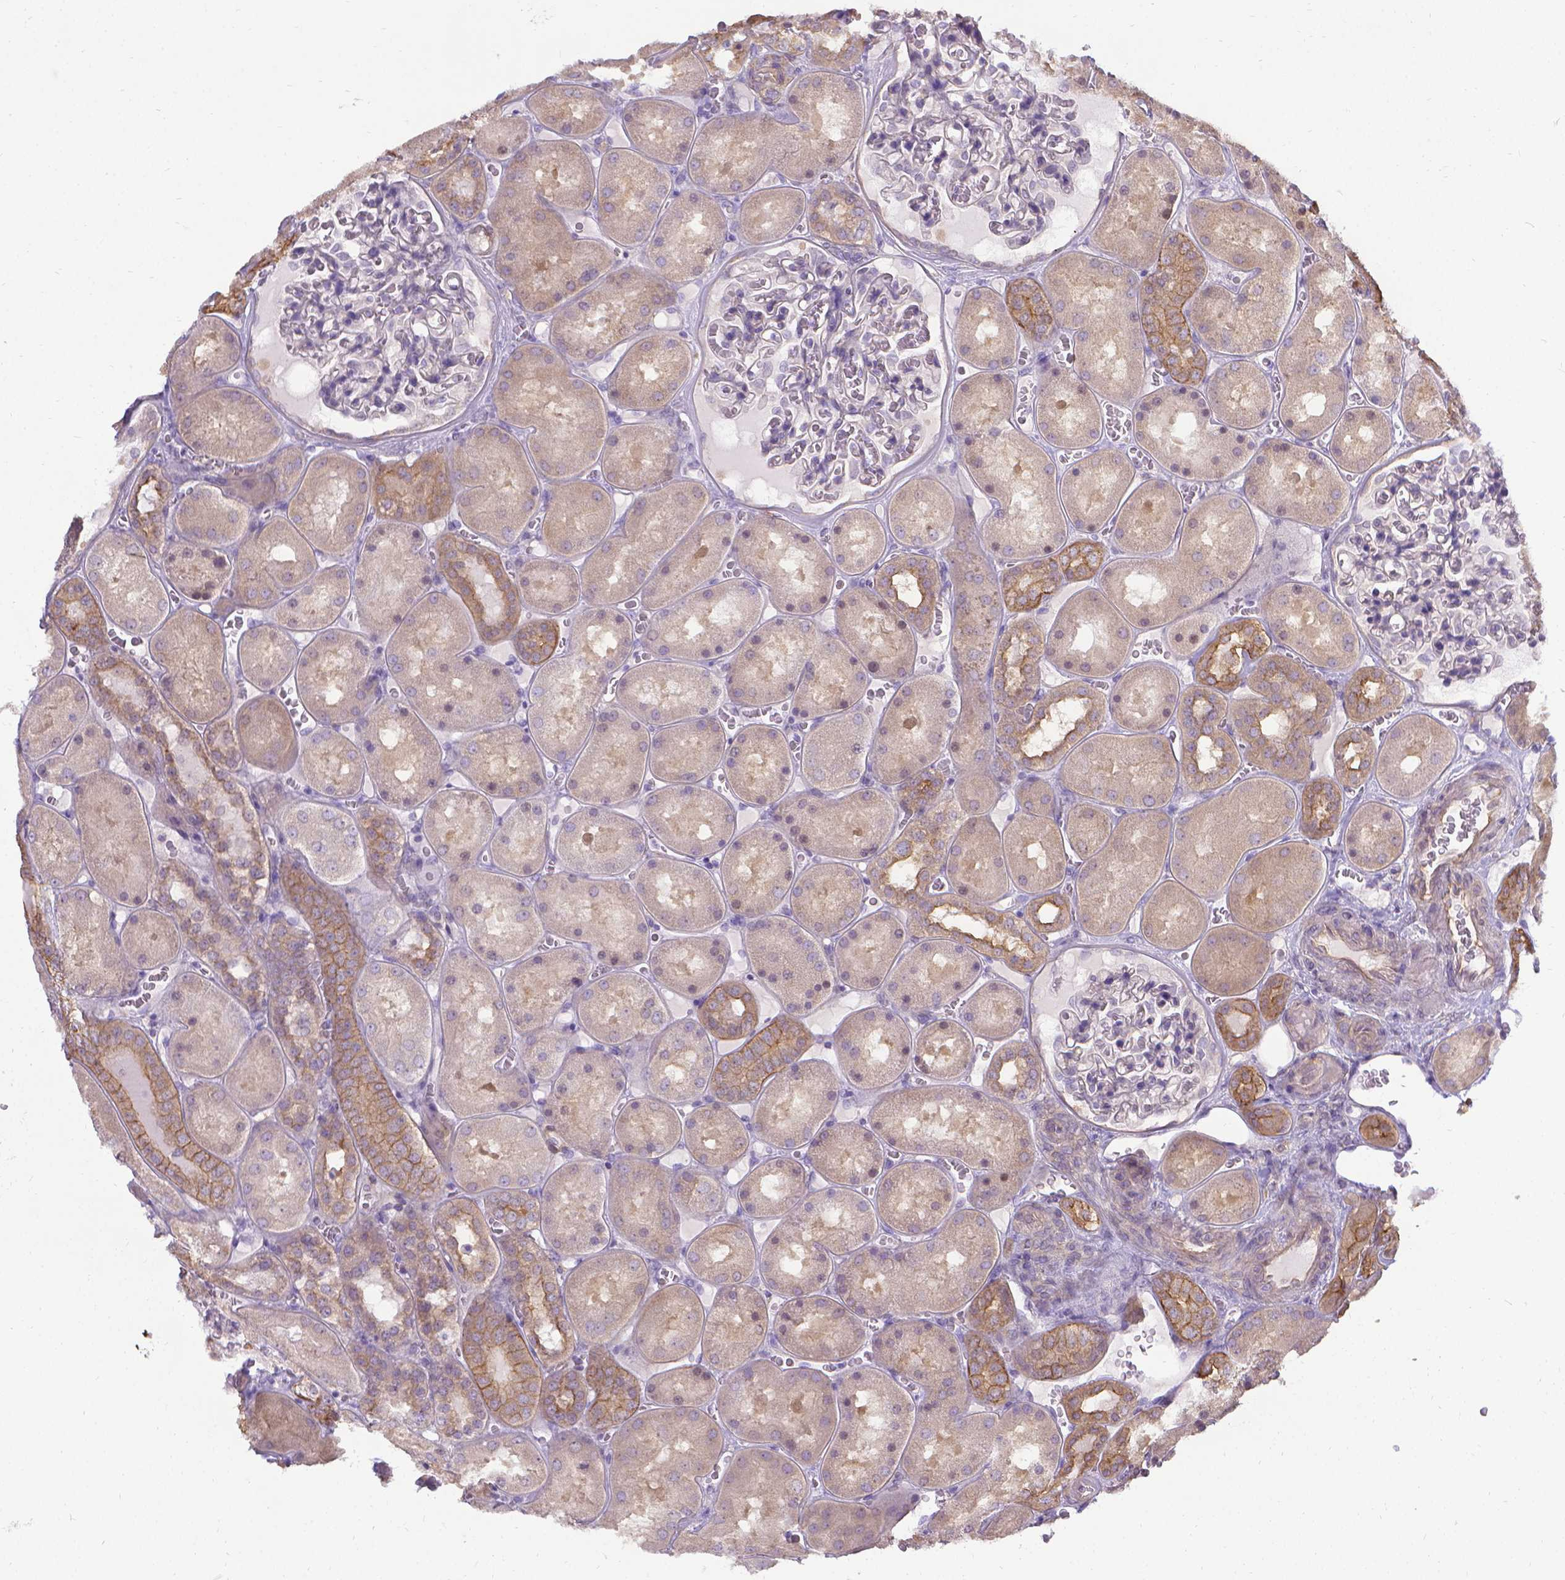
{"staining": {"intensity": "negative", "quantity": "none", "location": "none"}, "tissue": "kidney", "cell_type": "Cells in glomeruli", "image_type": "normal", "snomed": [{"axis": "morphology", "description": "Normal tissue, NOS"}, {"axis": "topography", "description": "Kidney"}], "caption": "Kidney stained for a protein using immunohistochemistry (IHC) reveals no expression cells in glomeruli.", "gene": "CFAP299", "patient": {"sex": "male", "age": 73}}